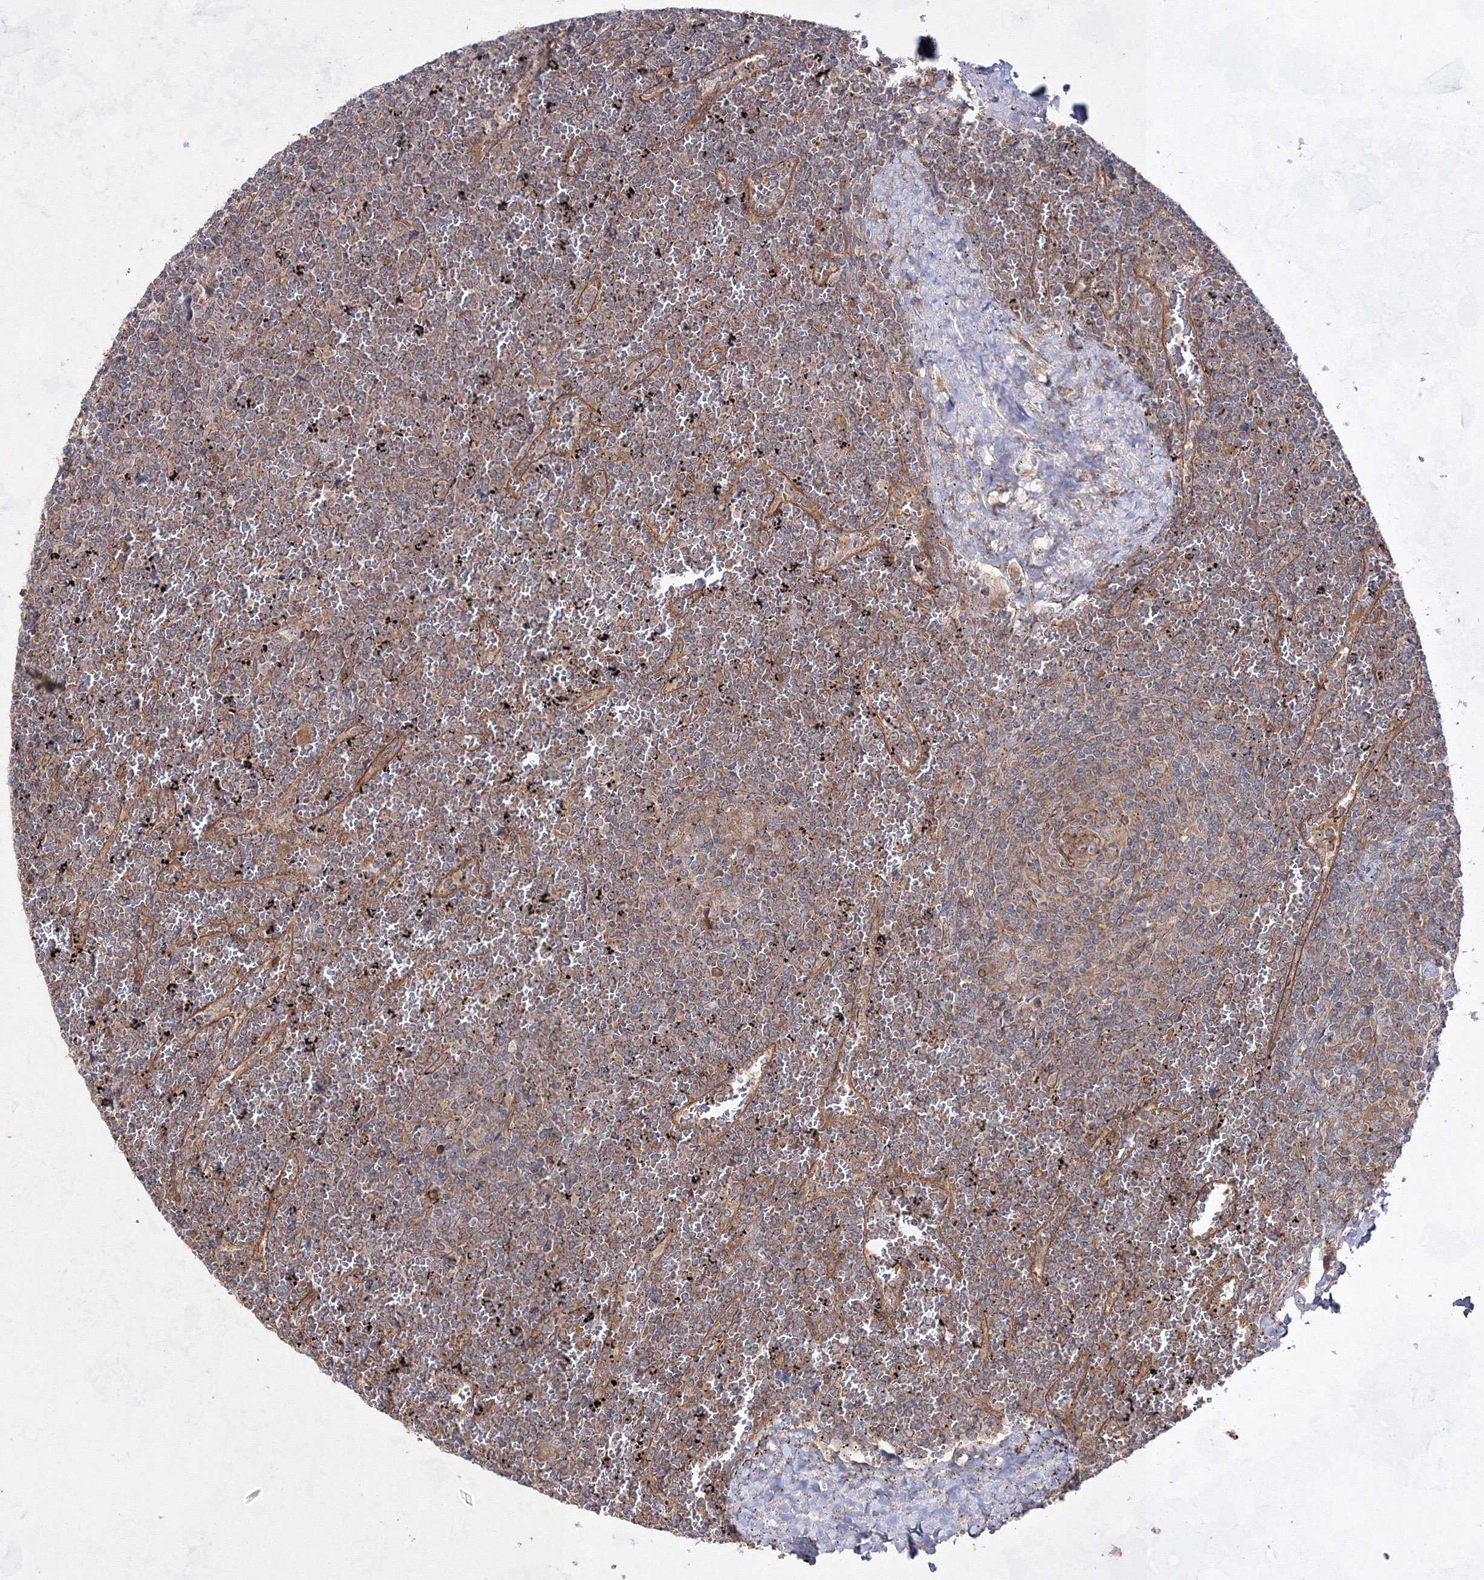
{"staining": {"intensity": "weak", "quantity": "25%-75%", "location": "cytoplasmic/membranous"}, "tissue": "lymphoma", "cell_type": "Tumor cells", "image_type": "cancer", "snomed": [{"axis": "morphology", "description": "Malignant lymphoma, non-Hodgkin's type, Low grade"}, {"axis": "topography", "description": "Spleen"}], "caption": "This is a histology image of immunohistochemistry staining of lymphoma, which shows weak staining in the cytoplasmic/membranous of tumor cells.", "gene": "EXOC6", "patient": {"sex": "female", "age": 19}}